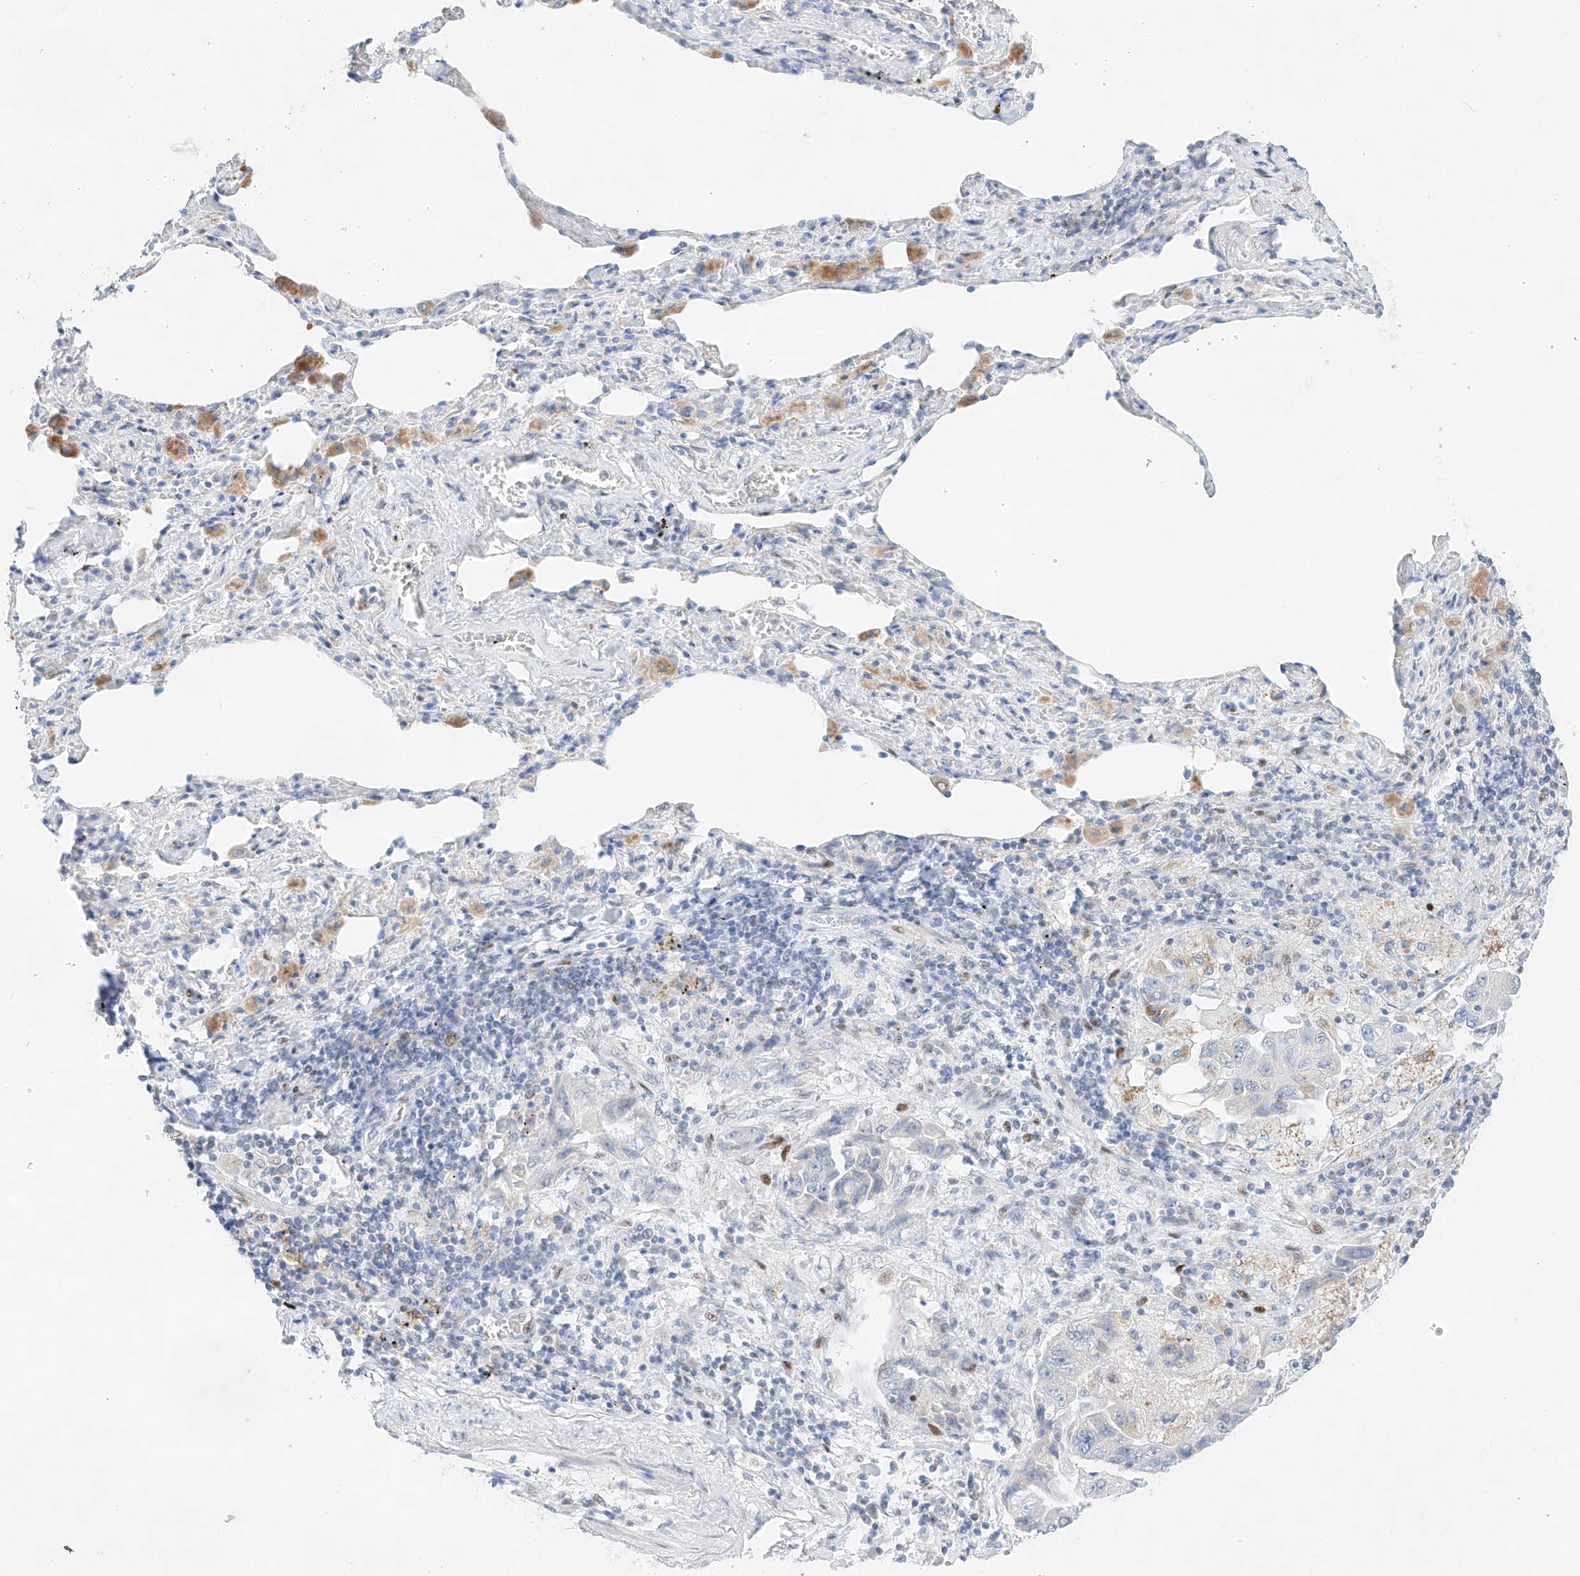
{"staining": {"intensity": "negative", "quantity": "none", "location": "none"}, "tissue": "lung cancer", "cell_type": "Tumor cells", "image_type": "cancer", "snomed": [{"axis": "morphology", "description": "Adenocarcinoma, NOS"}, {"axis": "topography", "description": "Lung"}], "caption": "High magnification brightfield microscopy of lung adenocarcinoma stained with DAB (3,3'-diaminobenzidine) (brown) and counterstained with hematoxylin (blue): tumor cells show no significant expression. The staining was performed using DAB (3,3'-diaminobenzidine) to visualize the protein expression in brown, while the nuclei were stained in blue with hematoxylin (Magnification: 20x).", "gene": "NT5C3B", "patient": {"sex": "female", "age": 51}}